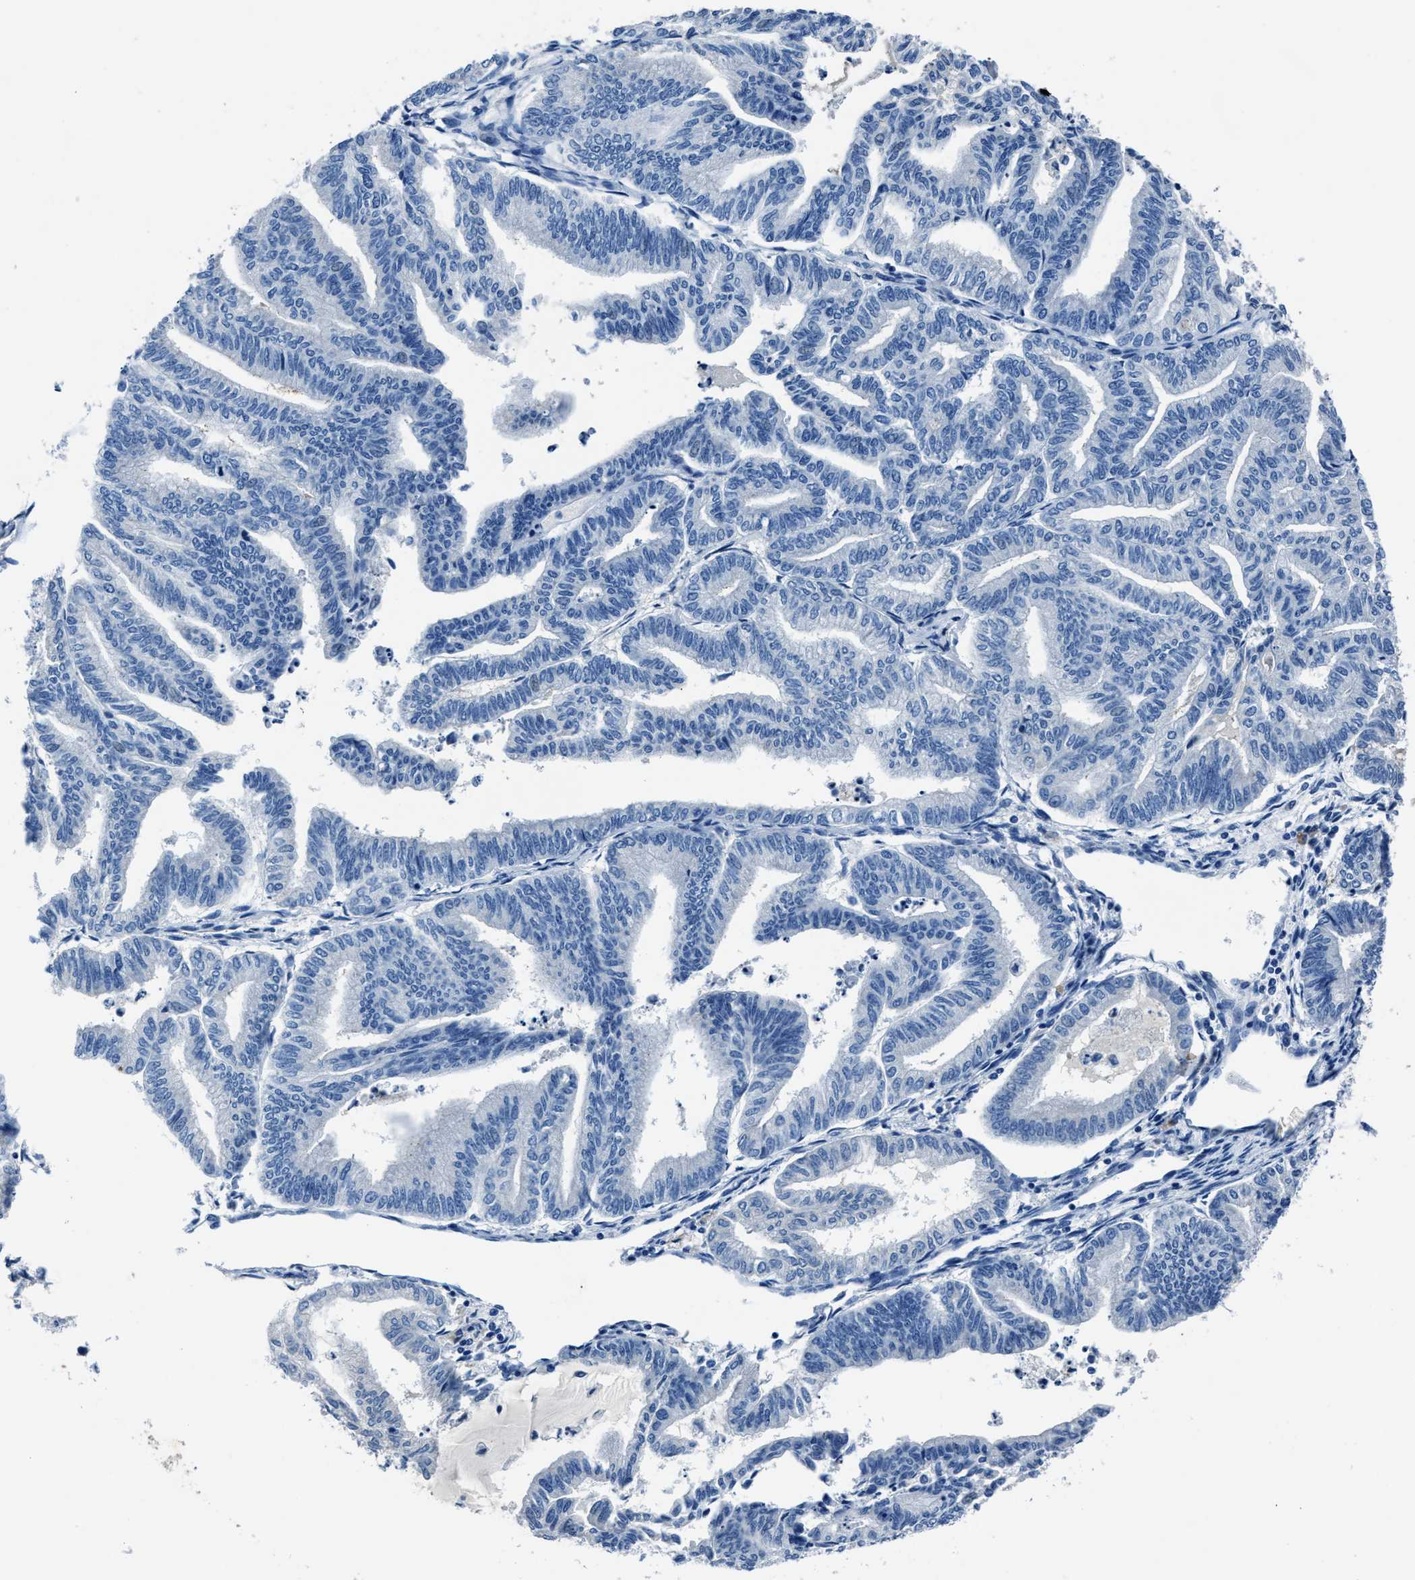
{"staining": {"intensity": "negative", "quantity": "none", "location": "none"}, "tissue": "endometrial cancer", "cell_type": "Tumor cells", "image_type": "cancer", "snomed": [{"axis": "morphology", "description": "Adenocarcinoma, NOS"}, {"axis": "topography", "description": "Endometrium"}], "caption": "Endometrial cancer was stained to show a protein in brown. There is no significant expression in tumor cells. The staining was performed using DAB (3,3'-diaminobenzidine) to visualize the protein expression in brown, while the nuclei were stained in blue with hematoxylin (Magnification: 20x).", "gene": "NACAD", "patient": {"sex": "female", "age": 79}}